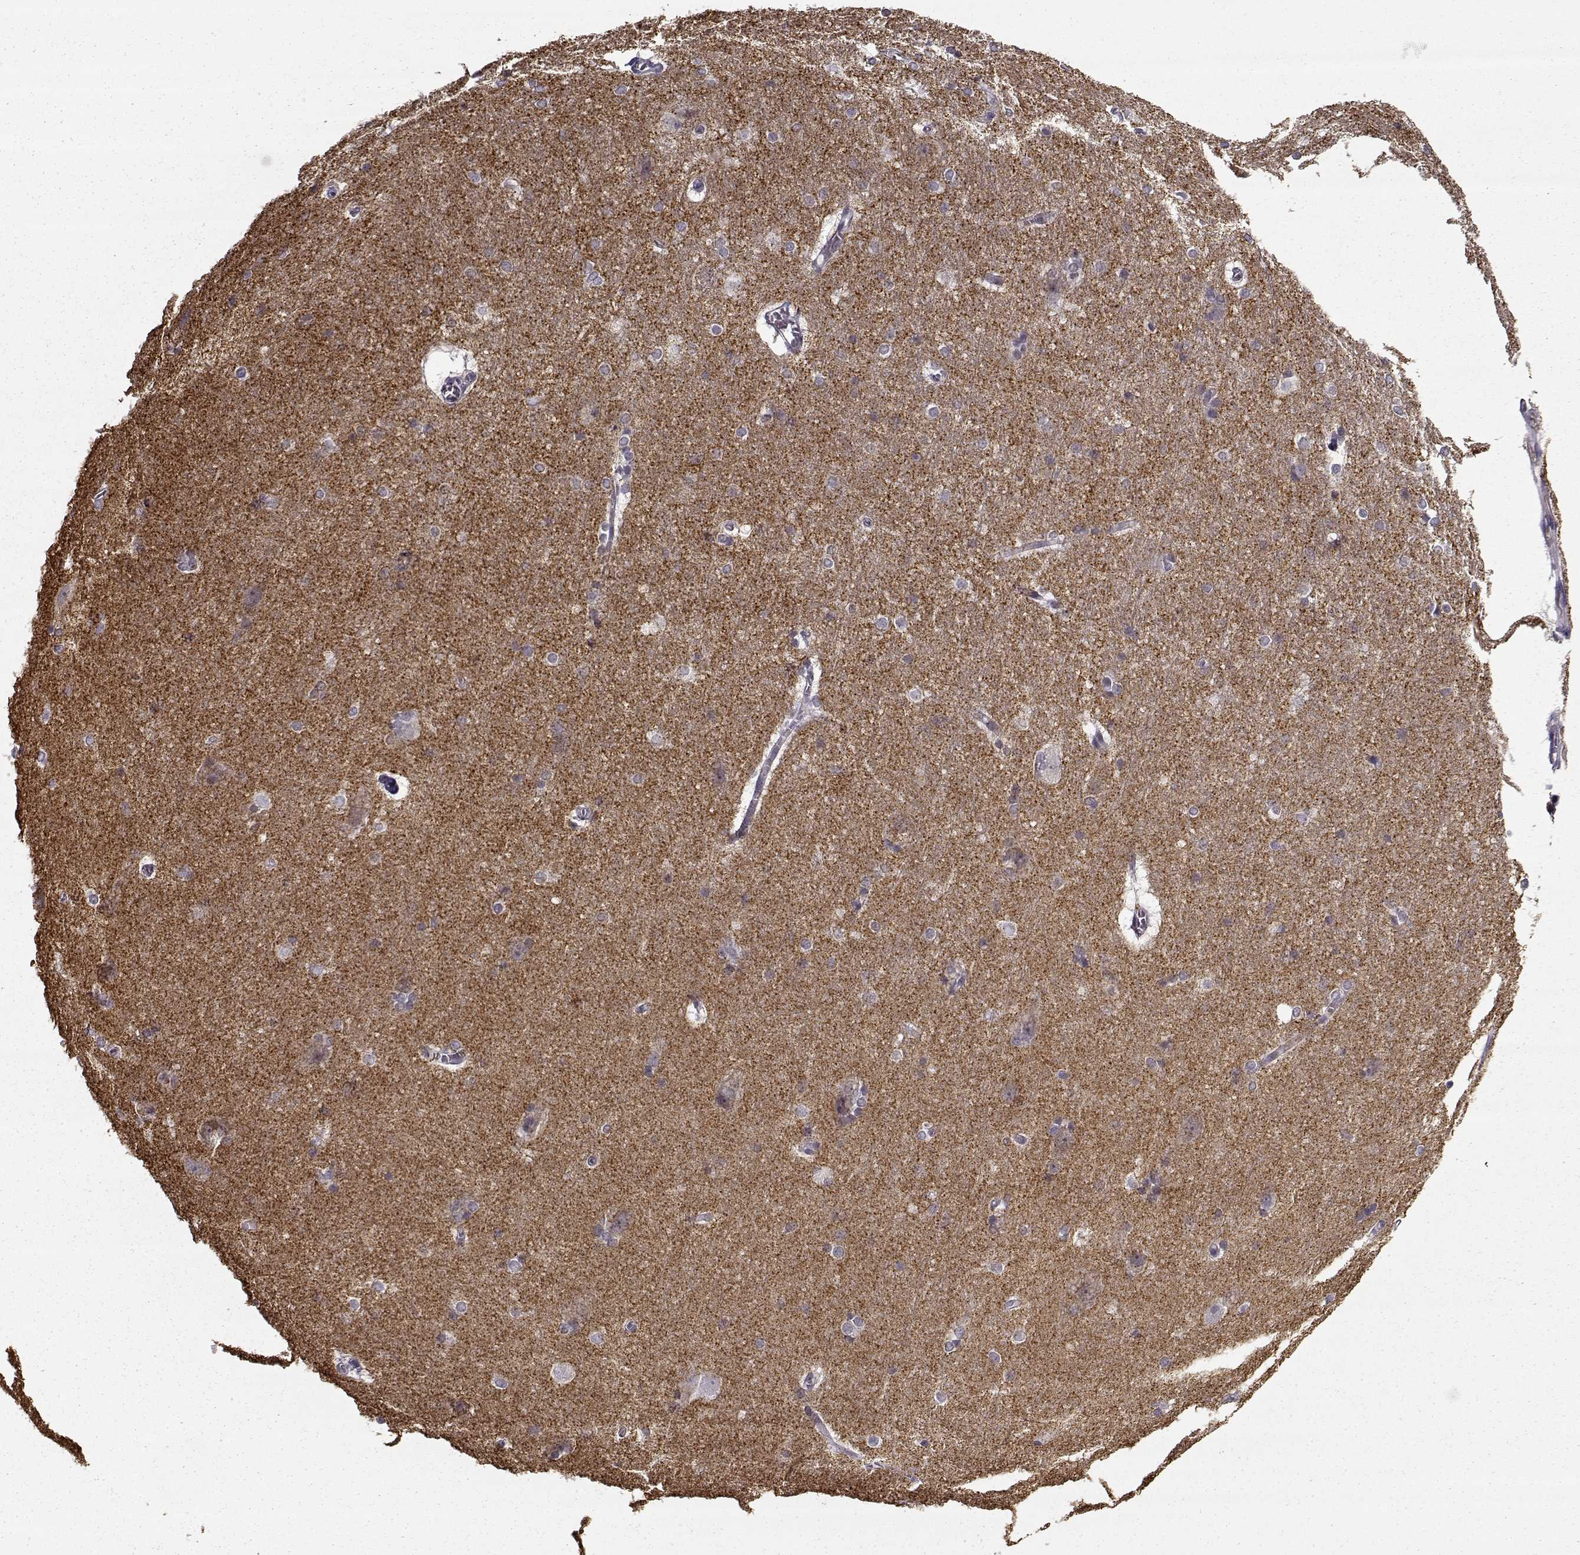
{"staining": {"intensity": "negative", "quantity": "none", "location": "none"}, "tissue": "hippocampus", "cell_type": "Glial cells", "image_type": "normal", "snomed": [{"axis": "morphology", "description": "Normal tissue, NOS"}, {"axis": "topography", "description": "Cerebral cortex"}, {"axis": "topography", "description": "Hippocampus"}], "caption": "Hippocampus stained for a protein using immunohistochemistry displays no staining glial cells.", "gene": "SNCA", "patient": {"sex": "female", "age": 19}}